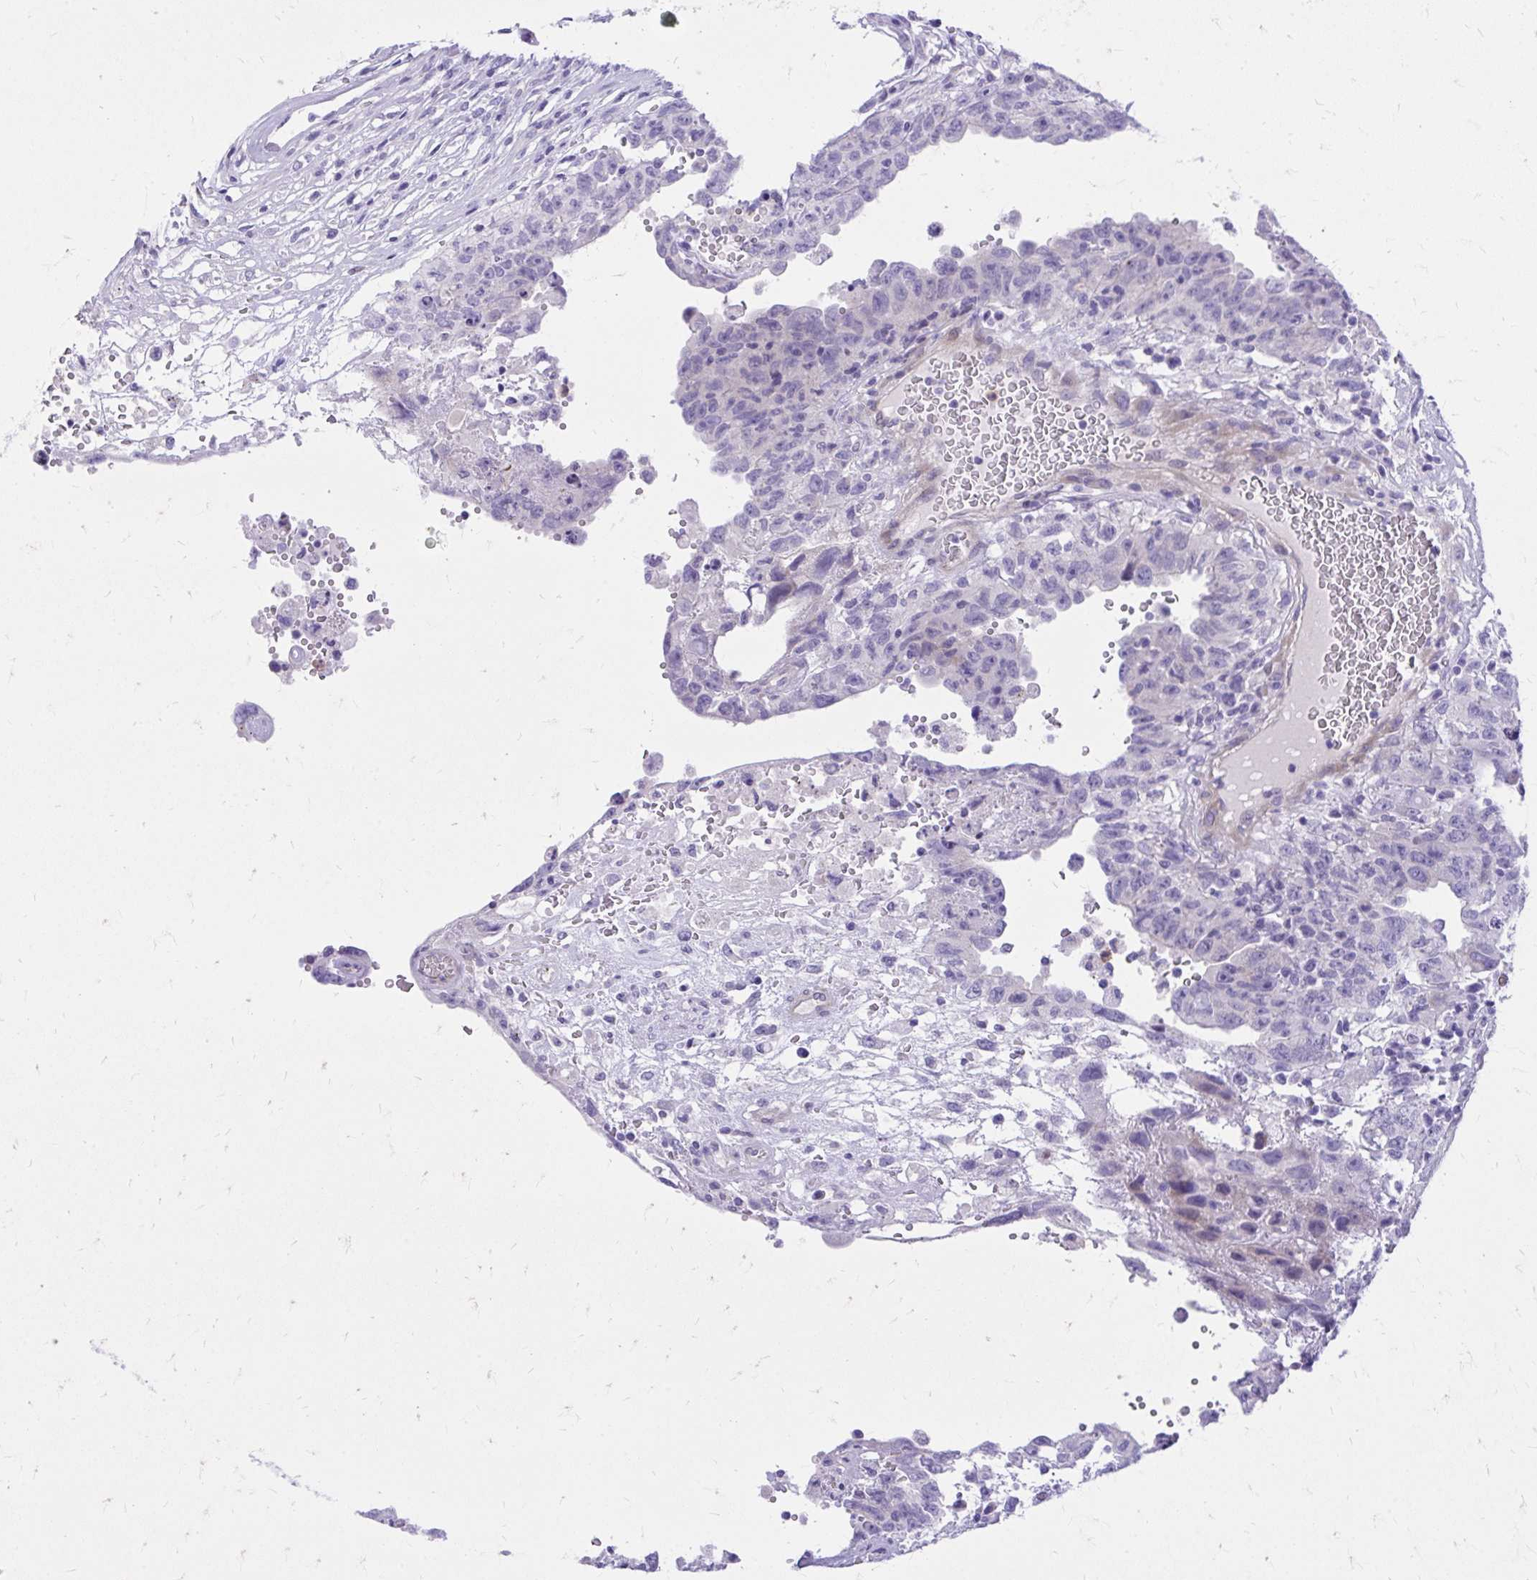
{"staining": {"intensity": "negative", "quantity": "none", "location": "none"}, "tissue": "testis cancer", "cell_type": "Tumor cells", "image_type": "cancer", "snomed": [{"axis": "morphology", "description": "Carcinoma, Embryonal, NOS"}, {"axis": "topography", "description": "Testis"}], "caption": "Tumor cells are negative for protein expression in human testis embryonal carcinoma. (IHC, brightfield microscopy, high magnification).", "gene": "ADAMTSL1", "patient": {"sex": "male", "age": 26}}